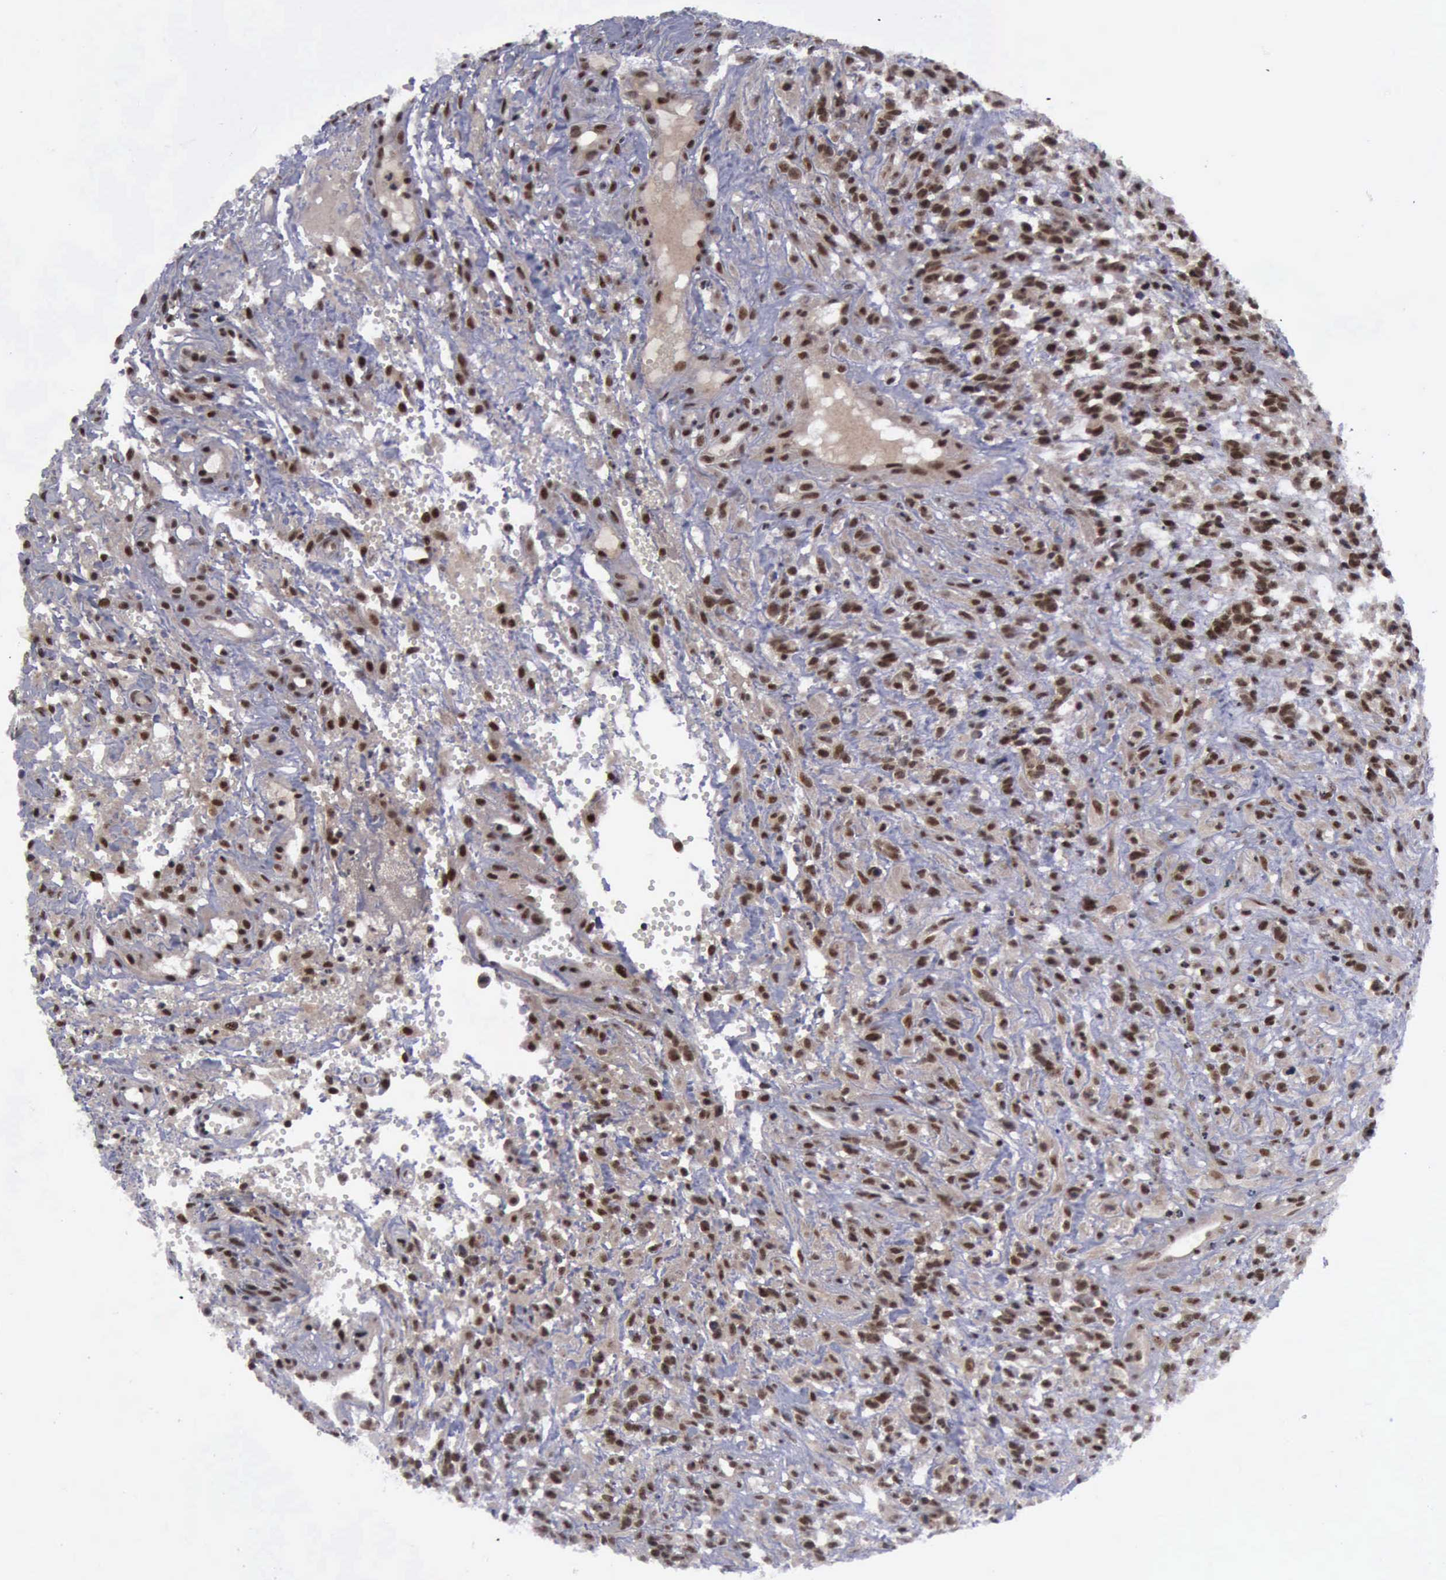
{"staining": {"intensity": "strong", "quantity": ">75%", "location": "cytoplasmic/membranous,nuclear"}, "tissue": "glioma", "cell_type": "Tumor cells", "image_type": "cancer", "snomed": [{"axis": "morphology", "description": "Glioma, malignant, High grade"}, {"axis": "topography", "description": "Brain"}], "caption": "Immunohistochemistry (DAB (3,3'-diaminobenzidine)) staining of human glioma demonstrates strong cytoplasmic/membranous and nuclear protein positivity in approximately >75% of tumor cells.", "gene": "ATM", "patient": {"sex": "male", "age": 66}}